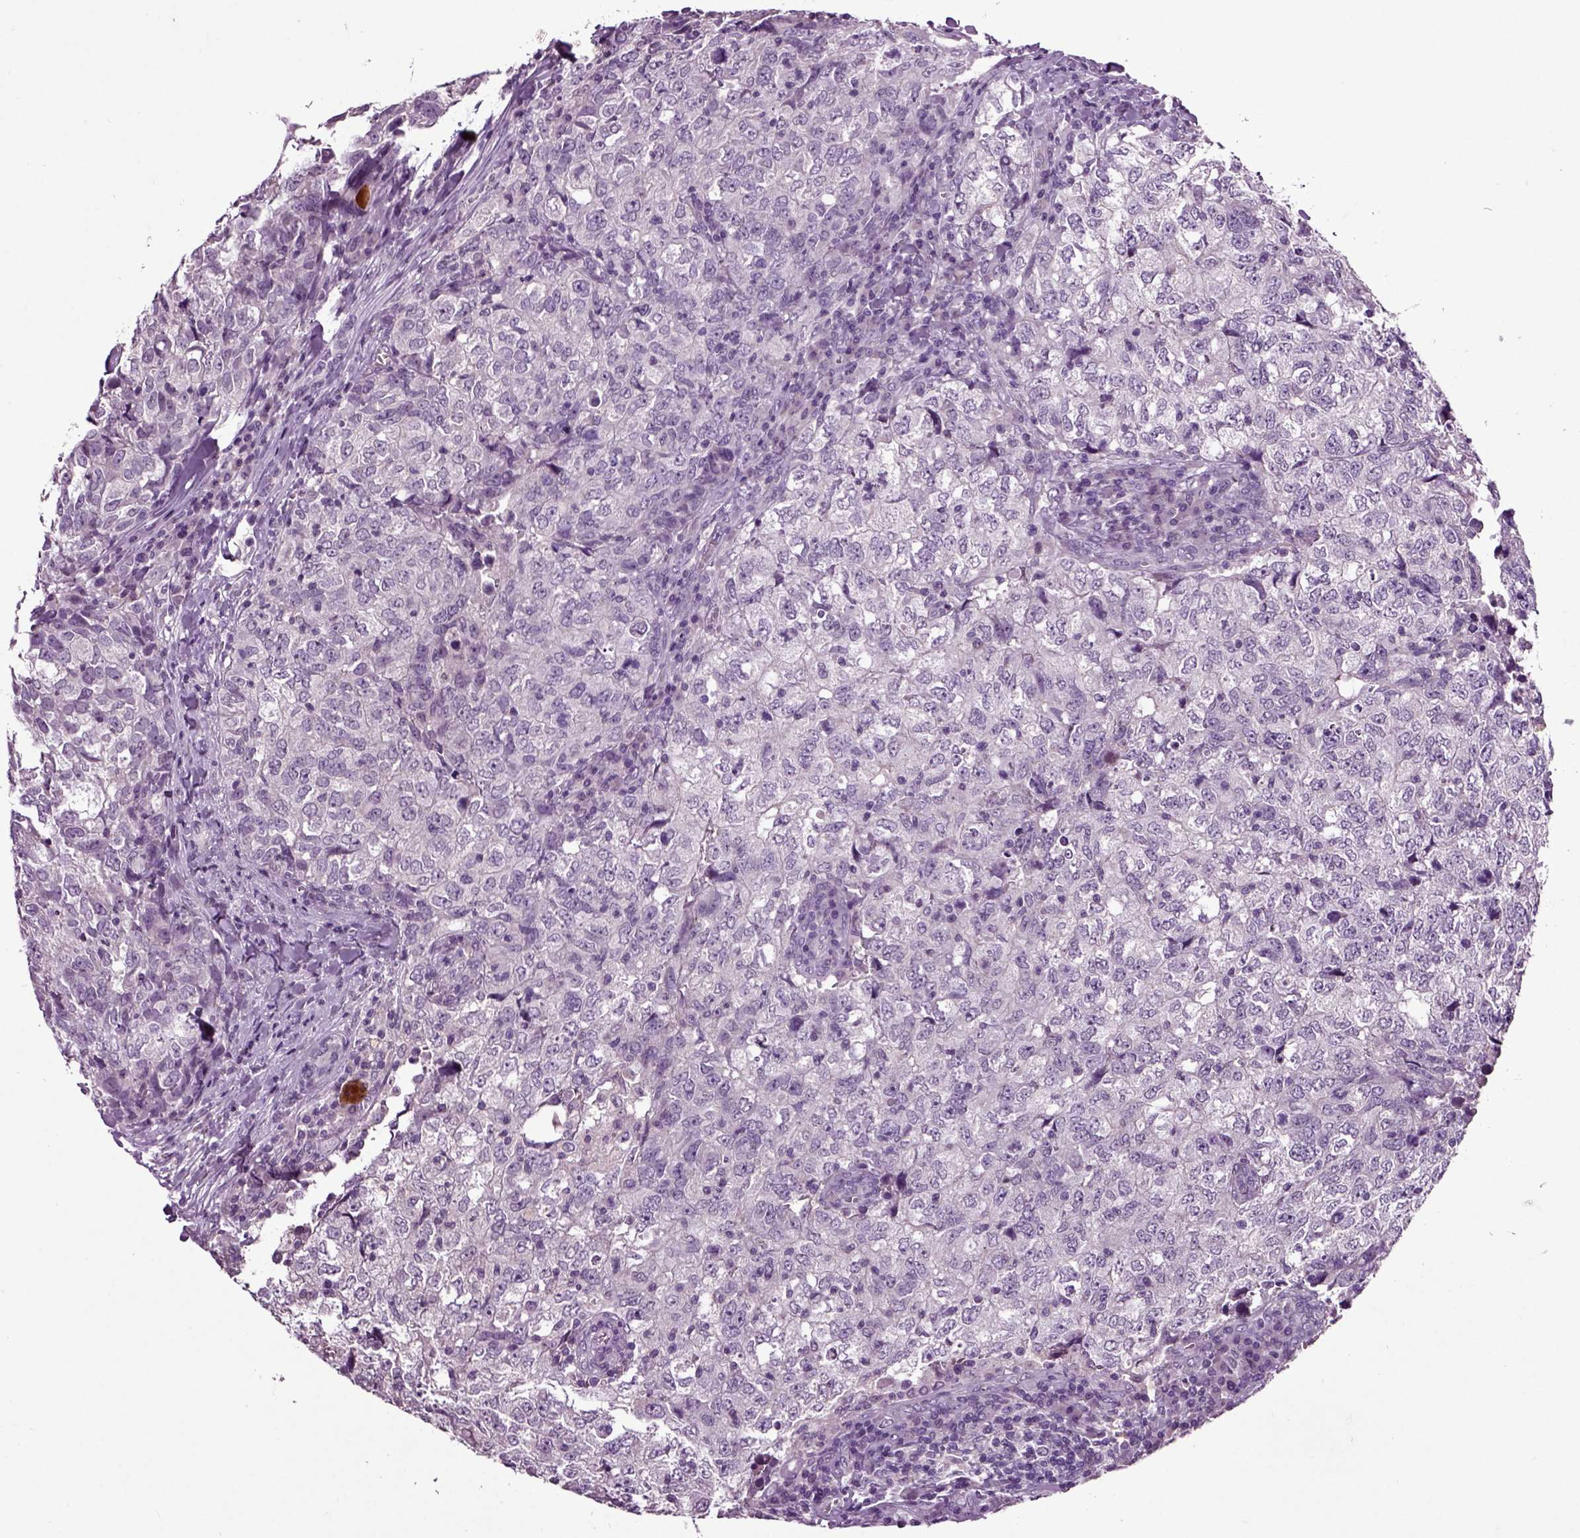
{"staining": {"intensity": "negative", "quantity": "none", "location": "none"}, "tissue": "breast cancer", "cell_type": "Tumor cells", "image_type": "cancer", "snomed": [{"axis": "morphology", "description": "Duct carcinoma"}, {"axis": "topography", "description": "Breast"}], "caption": "There is no significant positivity in tumor cells of breast cancer.", "gene": "CRHR1", "patient": {"sex": "female", "age": 30}}